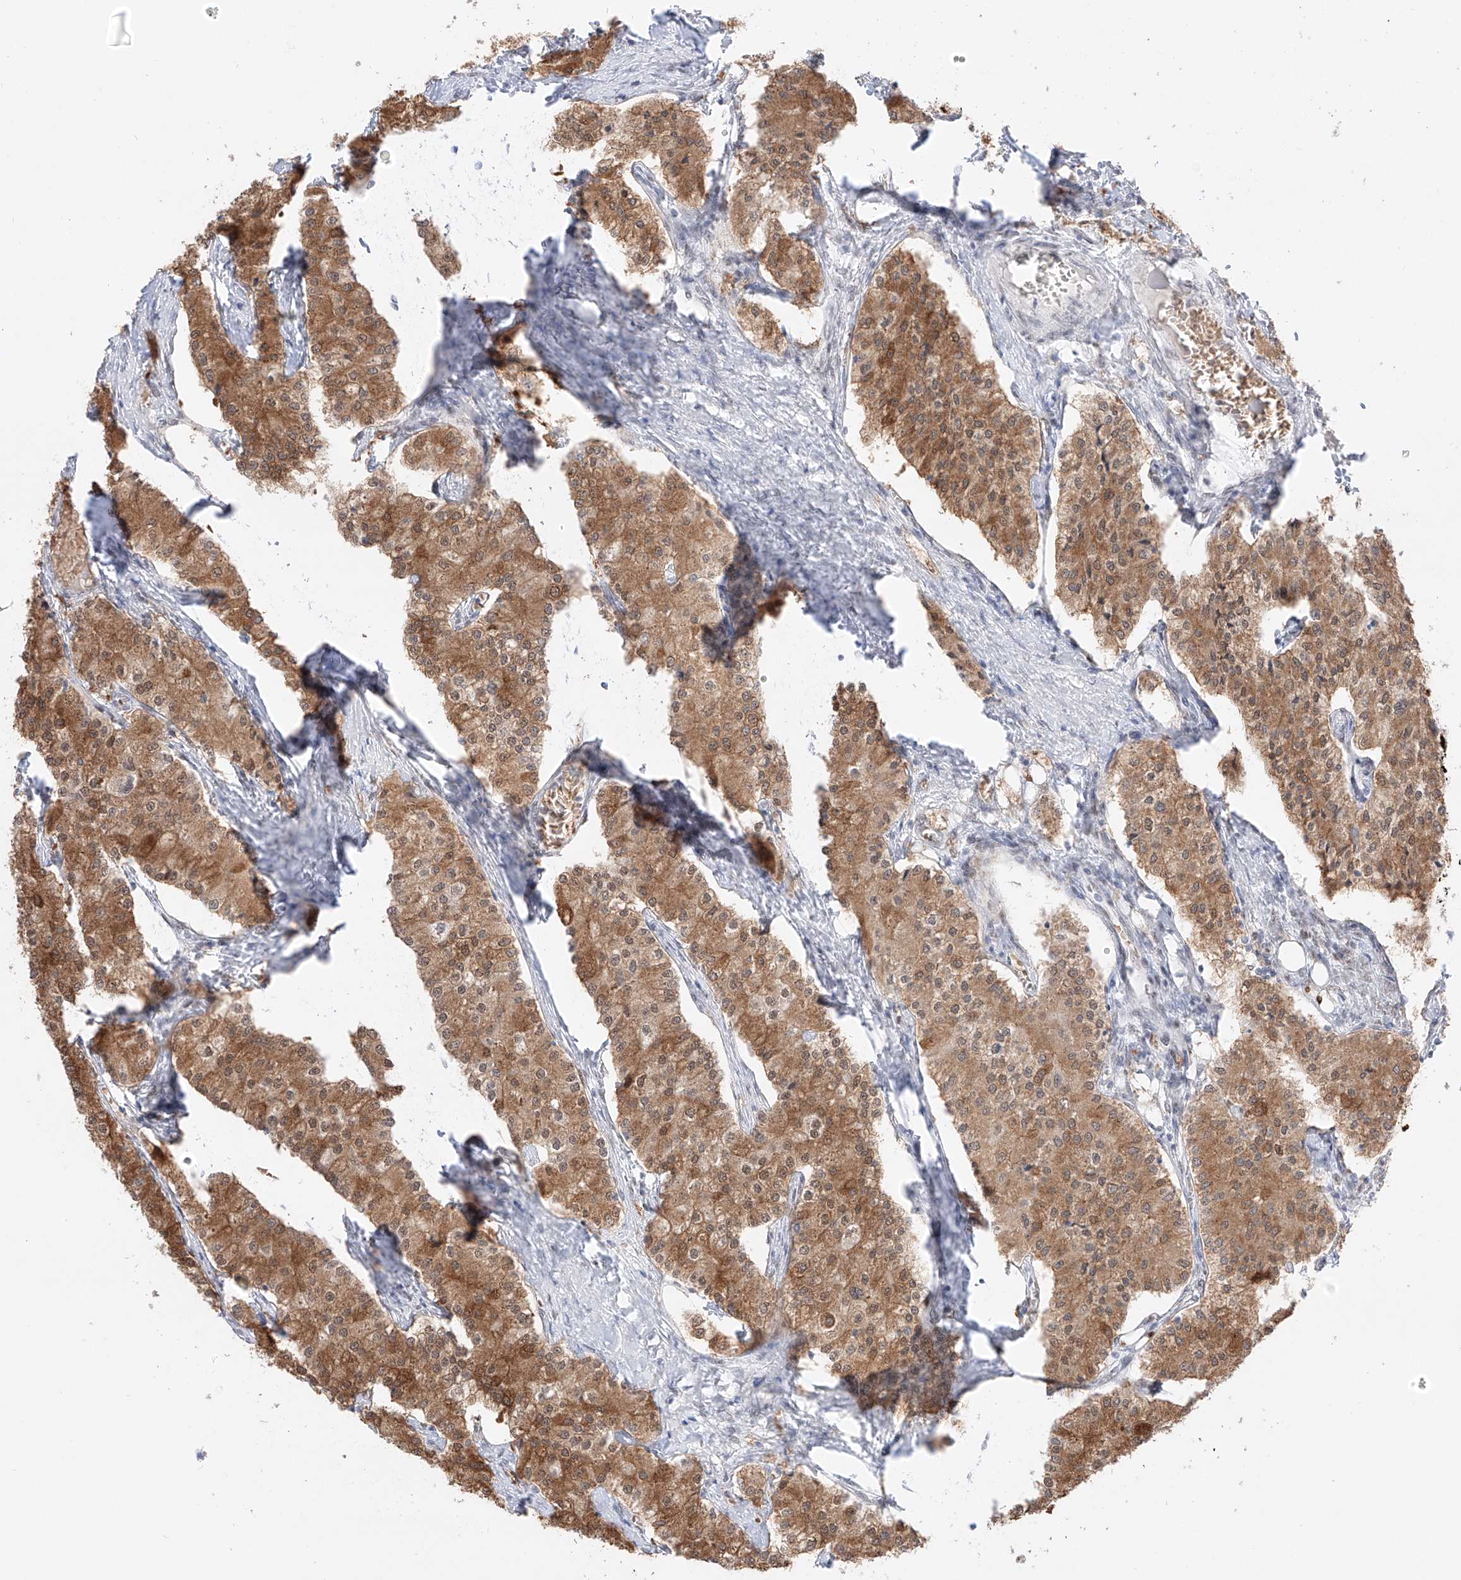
{"staining": {"intensity": "moderate", "quantity": ">75%", "location": "cytoplasmic/membranous,nuclear"}, "tissue": "carcinoid", "cell_type": "Tumor cells", "image_type": "cancer", "snomed": [{"axis": "morphology", "description": "Carcinoid, malignant, NOS"}, {"axis": "topography", "description": "Colon"}], "caption": "High-power microscopy captured an IHC histopathology image of carcinoid (malignant), revealing moderate cytoplasmic/membranous and nuclear positivity in about >75% of tumor cells.", "gene": "APIP", "patient": {"sex": "female", "age": 52}}